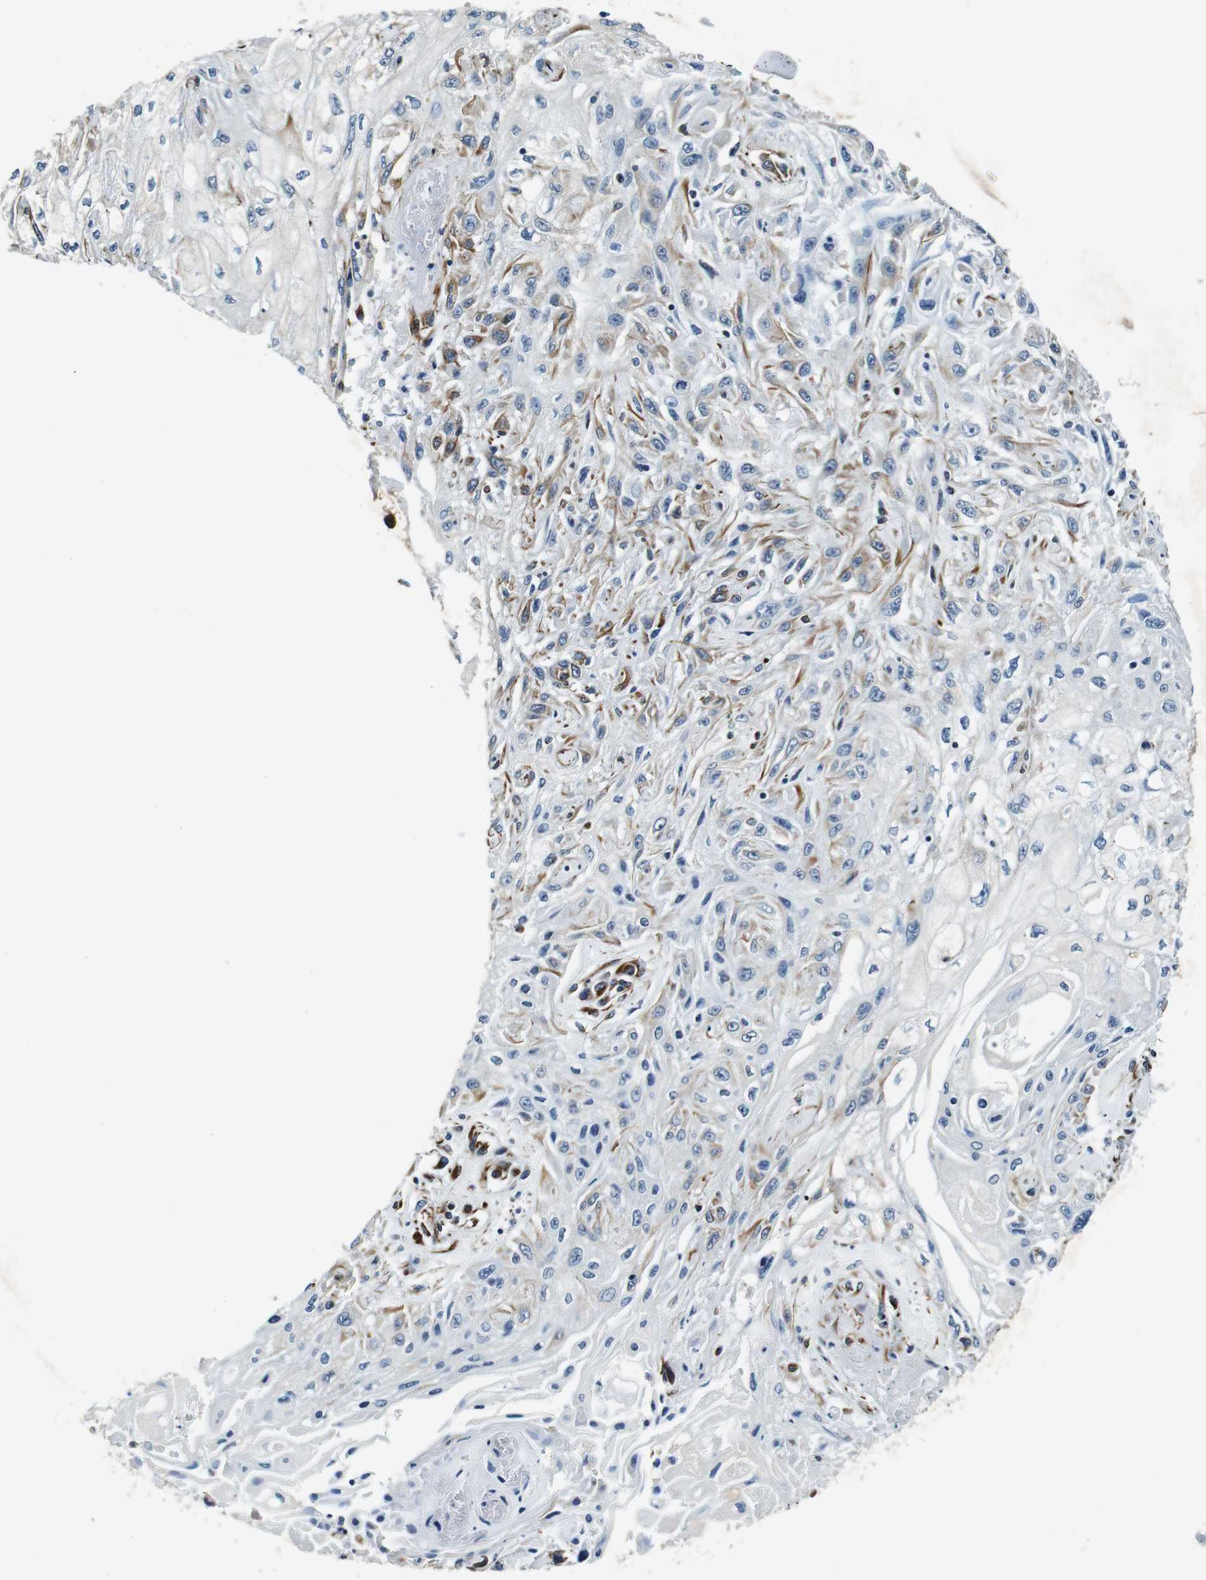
{"staining": {"intensity": "moderate", "quantity": "<25%", "location": "cytoplasmic/membranous"}, "tissue": "skin cancer", "cell_type": "Tumor cells", "image_type": "cancer", "snomed": [{"axis": "morphology", "description": "Squamous cell carcinoma, NOS"}, {"axis": "topography", "description": "Skin"}], "caption": "Protein expression analysis of human skin cancer reveals moderate cytoplasmic/membranous positivity in approximately <25% of tumor cells.", "gene": "GJE1", "patient": {"sex": "male", "age": 75}}